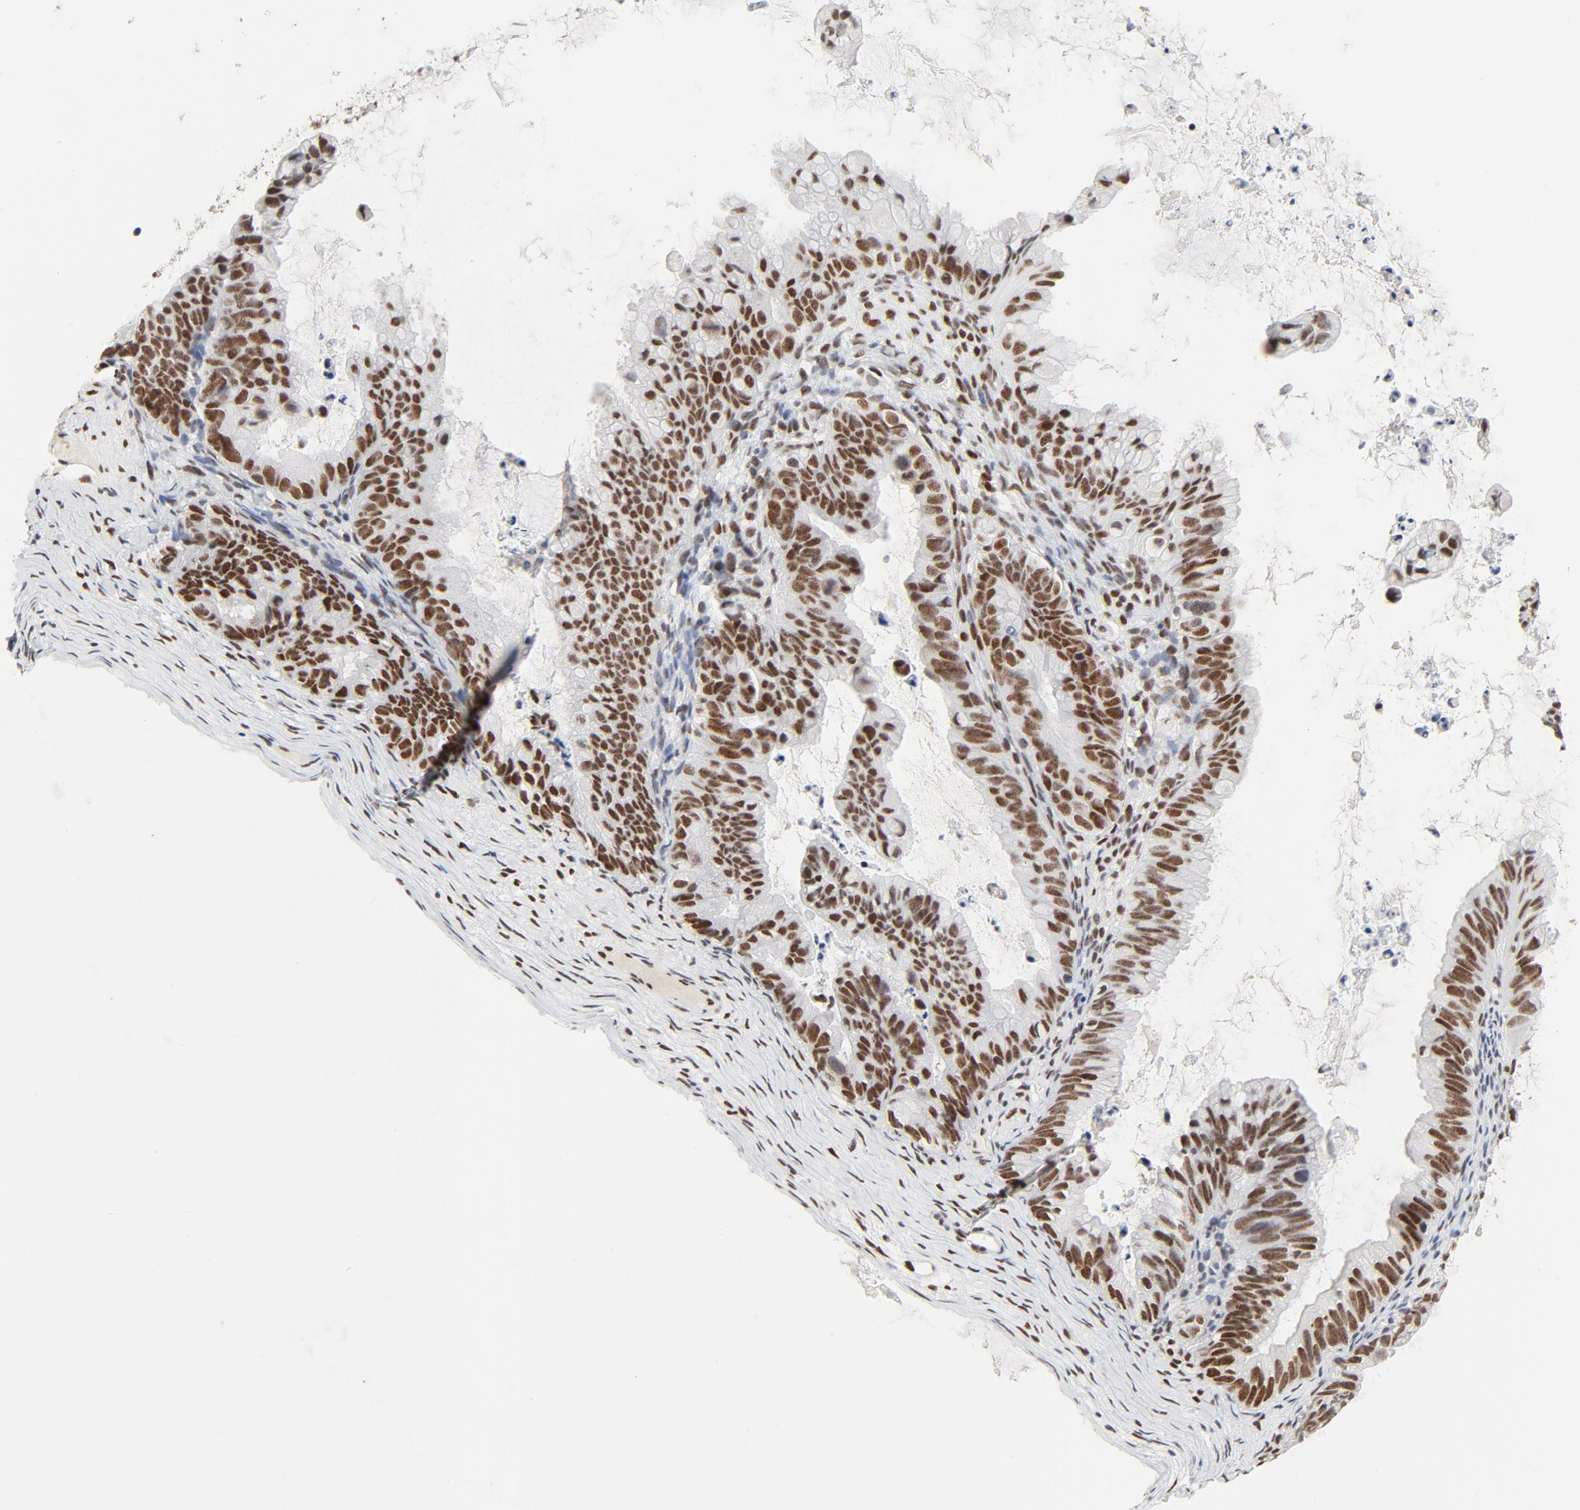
{"staining": {"intensity": "moderate", "quantity": ">75%", "location": "nuclear"}, "tissue": "ovarian cancer", "cell_type": "Tumor cells", "image_type": "cancer", "snomed": [{"axis": "morphology", "description": "Cystadenocarcinoma, mucinous, NOS"}, {"axis": "topography", "description": "Ovary"}], "caption": "Immunohistochemical staining of ovarian cancer (mucinous cystadenocarcinoma) demonstrates medium levels of moderate nuclear protein positivity in approximately >75% of tumor cells.", "gene": "GTF2H1", "patient": {"sex": "female", "age": 36}}